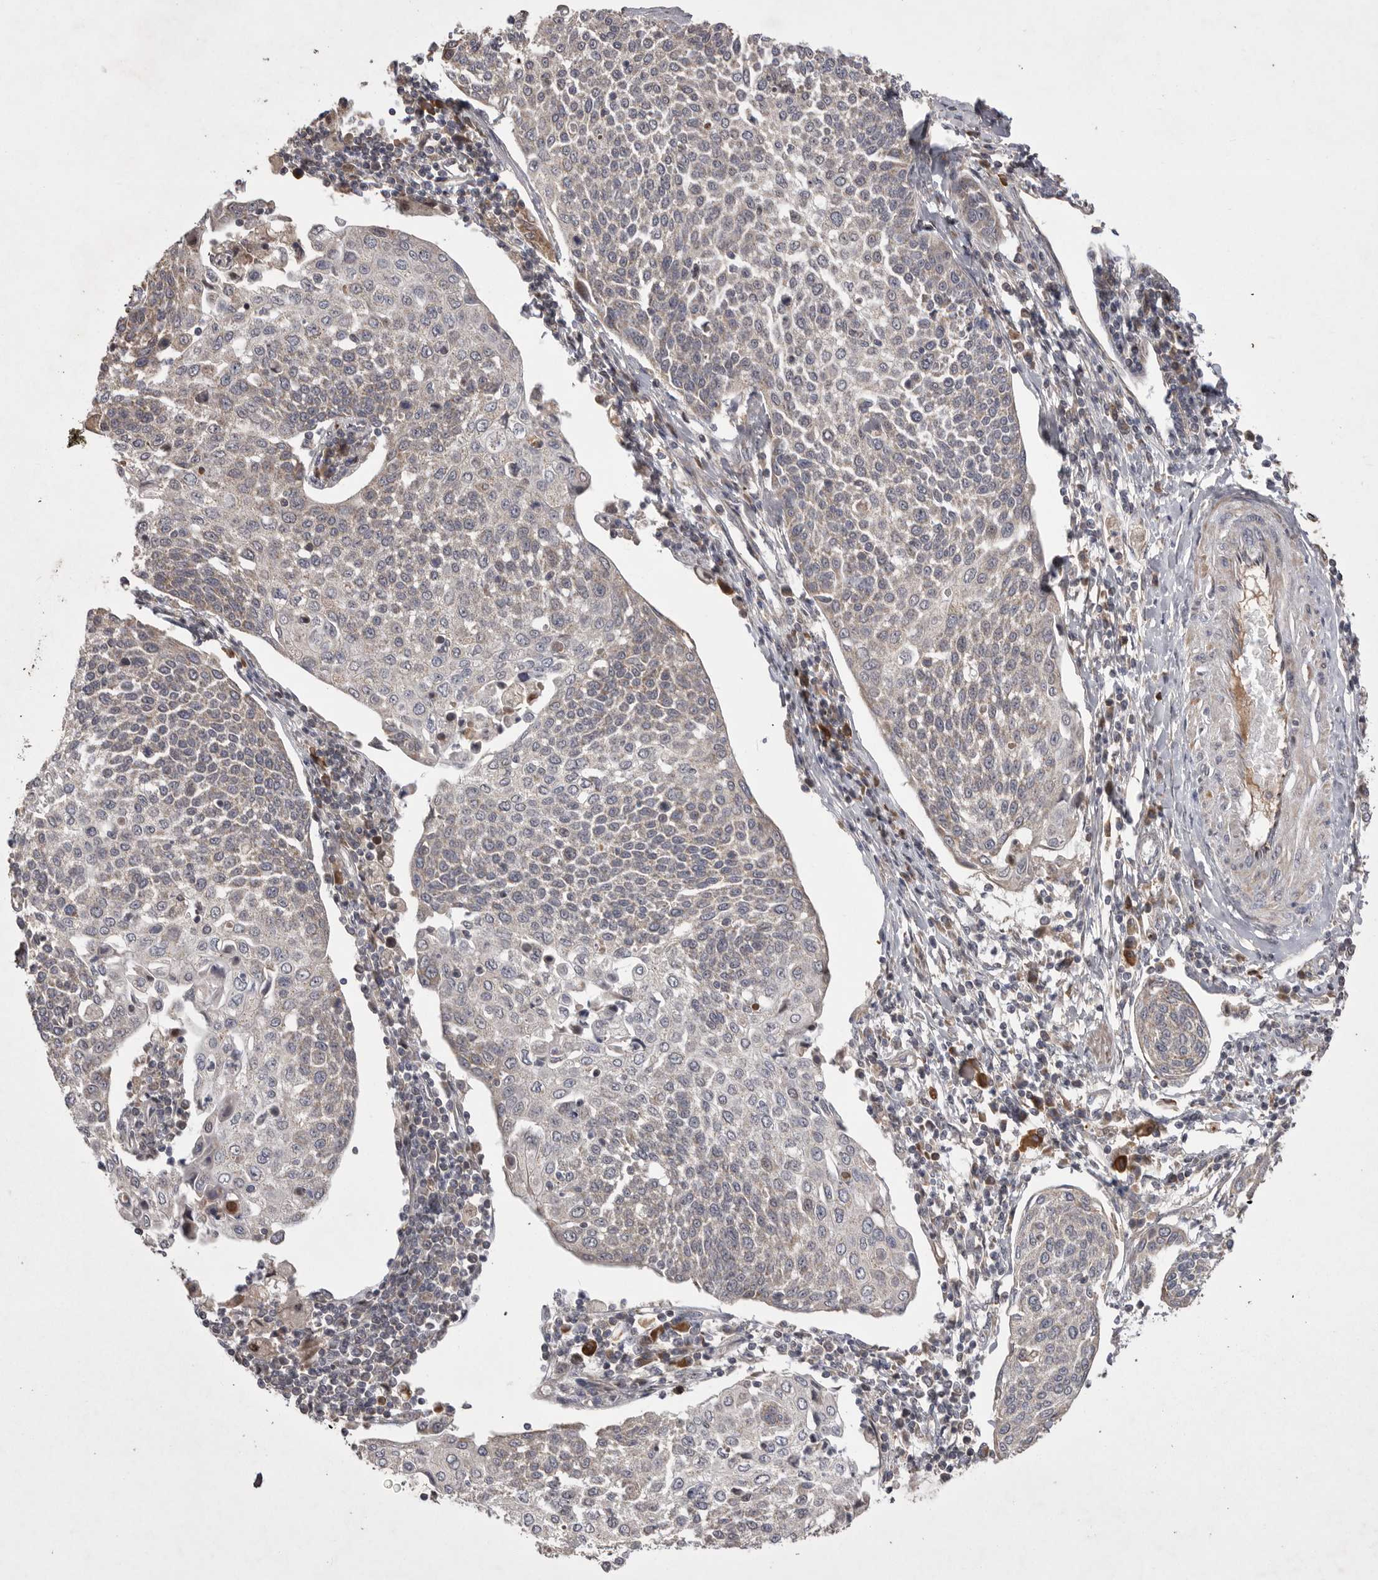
{"staining": {"intensity": "weak", "quantity": "<25%", "location": "cytoplasmic/membranous"}, "tissue": "cervical cancer", "cell_type": "Tumor cells", "image_type": "cancer", "snomed": [{"axis": "morphology", "description": "Squamous cell carcinoma, NOS"}, {"axis": "topography", "description": "Cervix"}], "caption": "DAB immunohistochemical staining of squamous cell carcinoma (cervical) demonstrates no significant expression in tumor cells.", "gene": "KYAT3", "patient": {"sex": "female", "age": 34}}